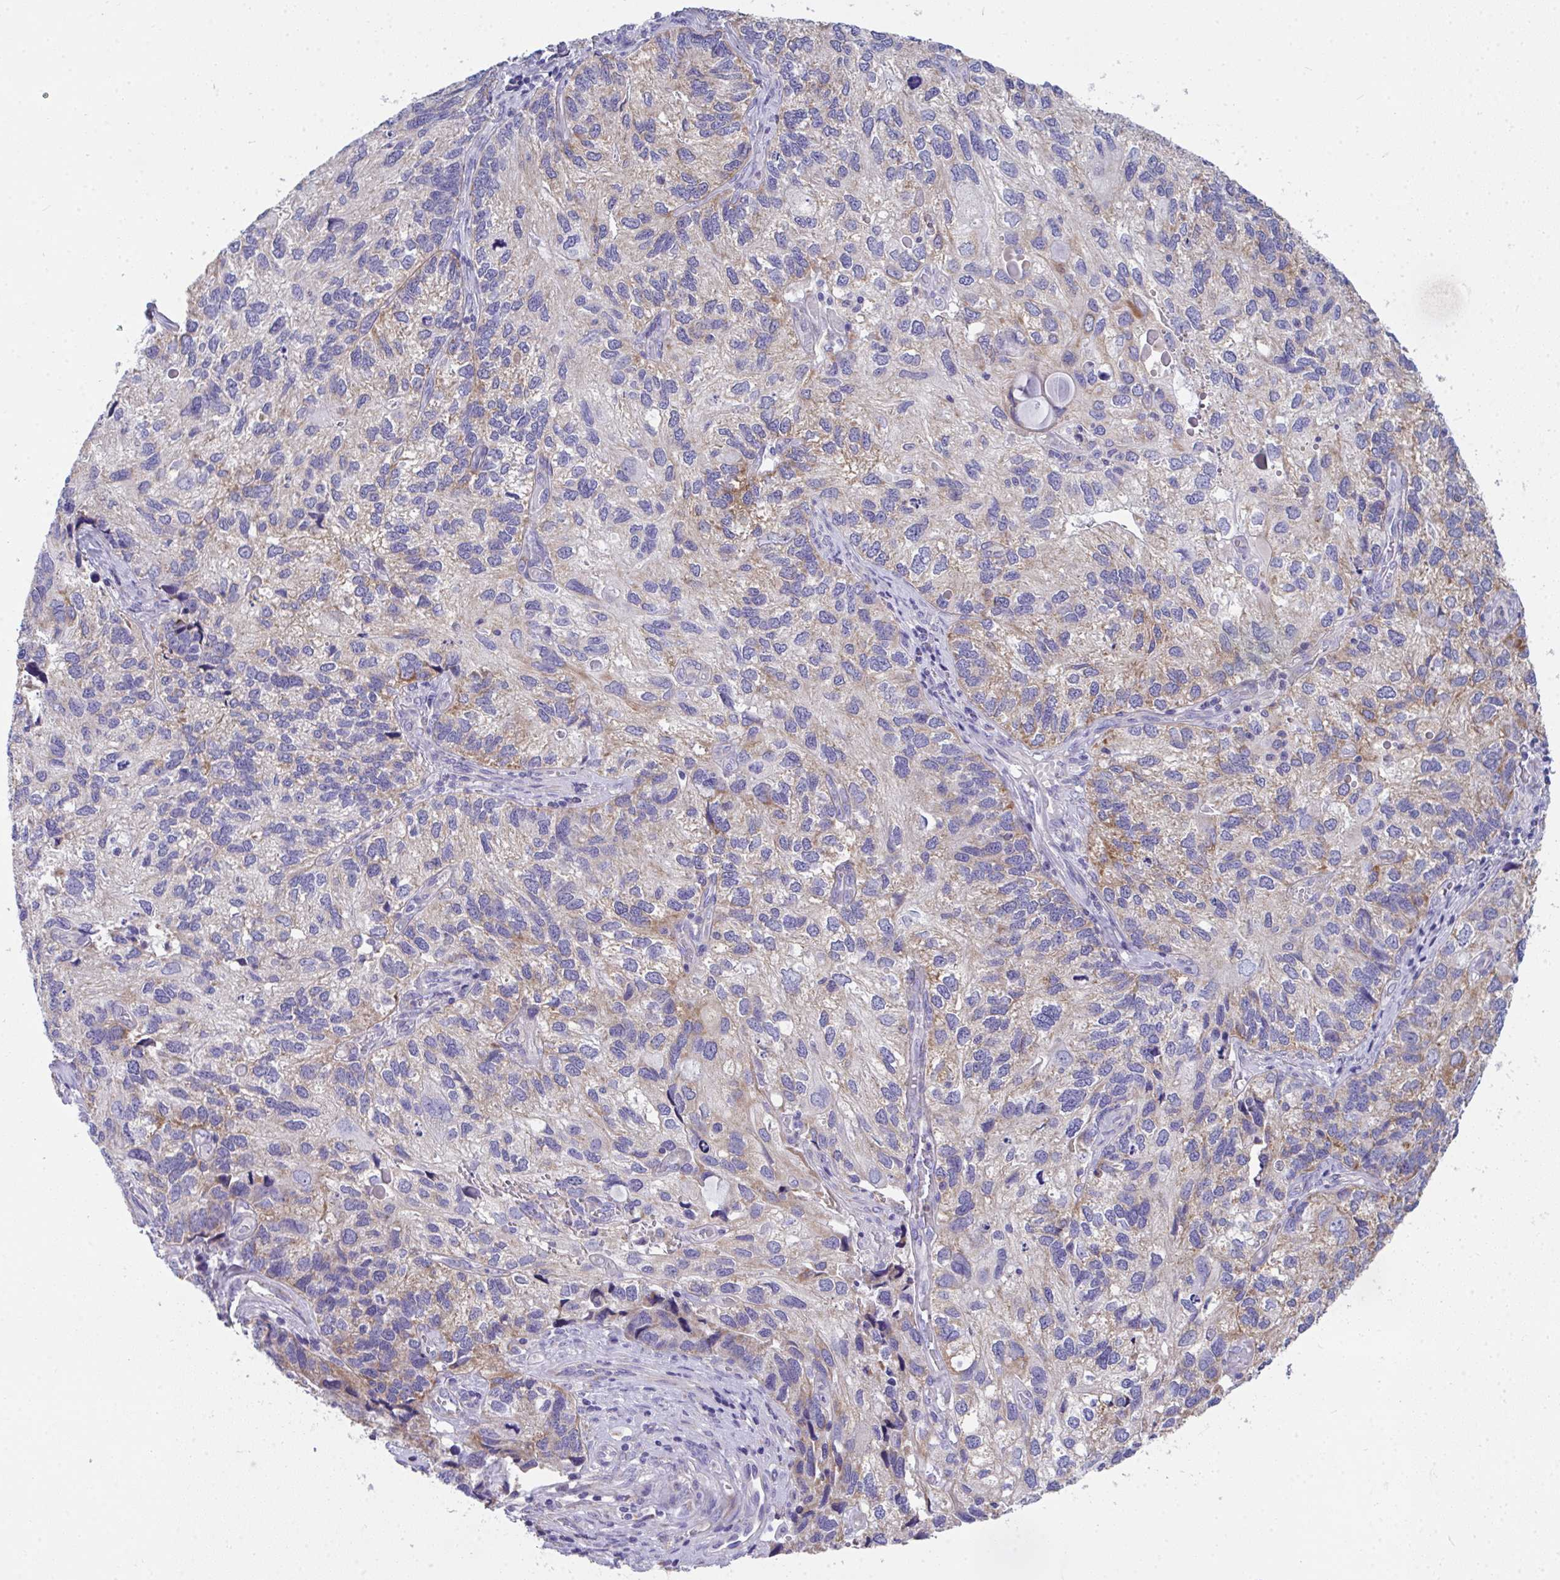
{"staining": {"intensity": "weak", "quantity": "<25%", "location": "cytoplasmic/membranous"}, "tissue": "endometrial cancer", "cell_type": "Tumor cells", "image_type": "cancer", "snomed": [{"axis": "morphology", "description": "Carcinoma, NOS"}, {"axis": "topography", "description": "Uterus"}], "caption": "A photomicrograph of human endometrial cancer is negative for staining in tumor cells.", "gene": "COA5", "patient": {"sex": "female", "age": 76}}